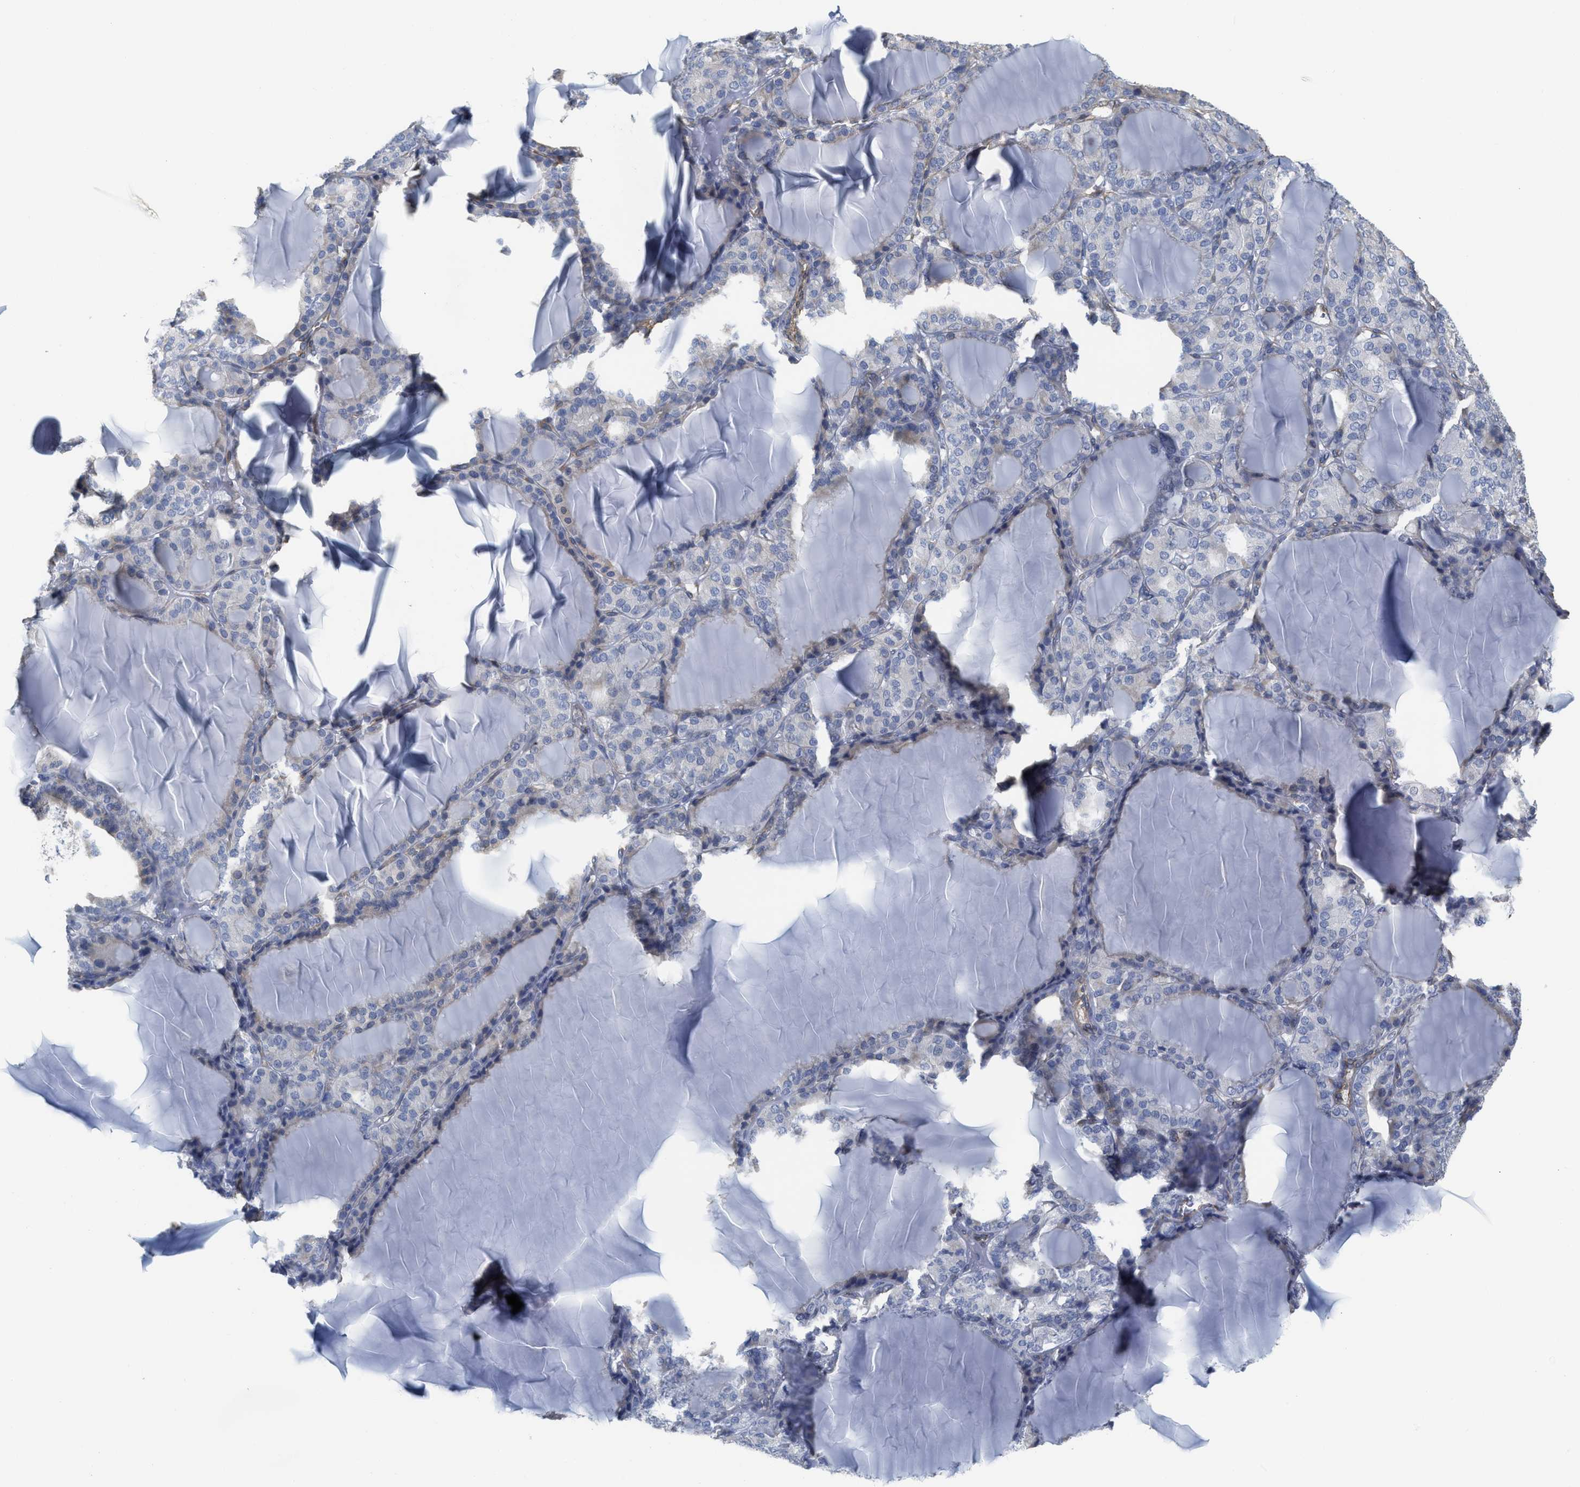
{"staining": {"intensity": "weak", "quantity": "<25%", "location": "cytoplasmic/membranous"}, "tissue": "thyroid gland", "cell_type": "Glandular cells", "image_type": "normal", "snomed": [{"axis": "morphology", "description": "Normal tissue, NOS"}, {"axis": "topography", "description": "Thyroid gland"}], "caption": "DAB immunohistochemical staining of normal human thyroid gland shows no significant expression in glandular cells.", "gene": "TUB", "patient": {"sex": "female", "age": 28}}